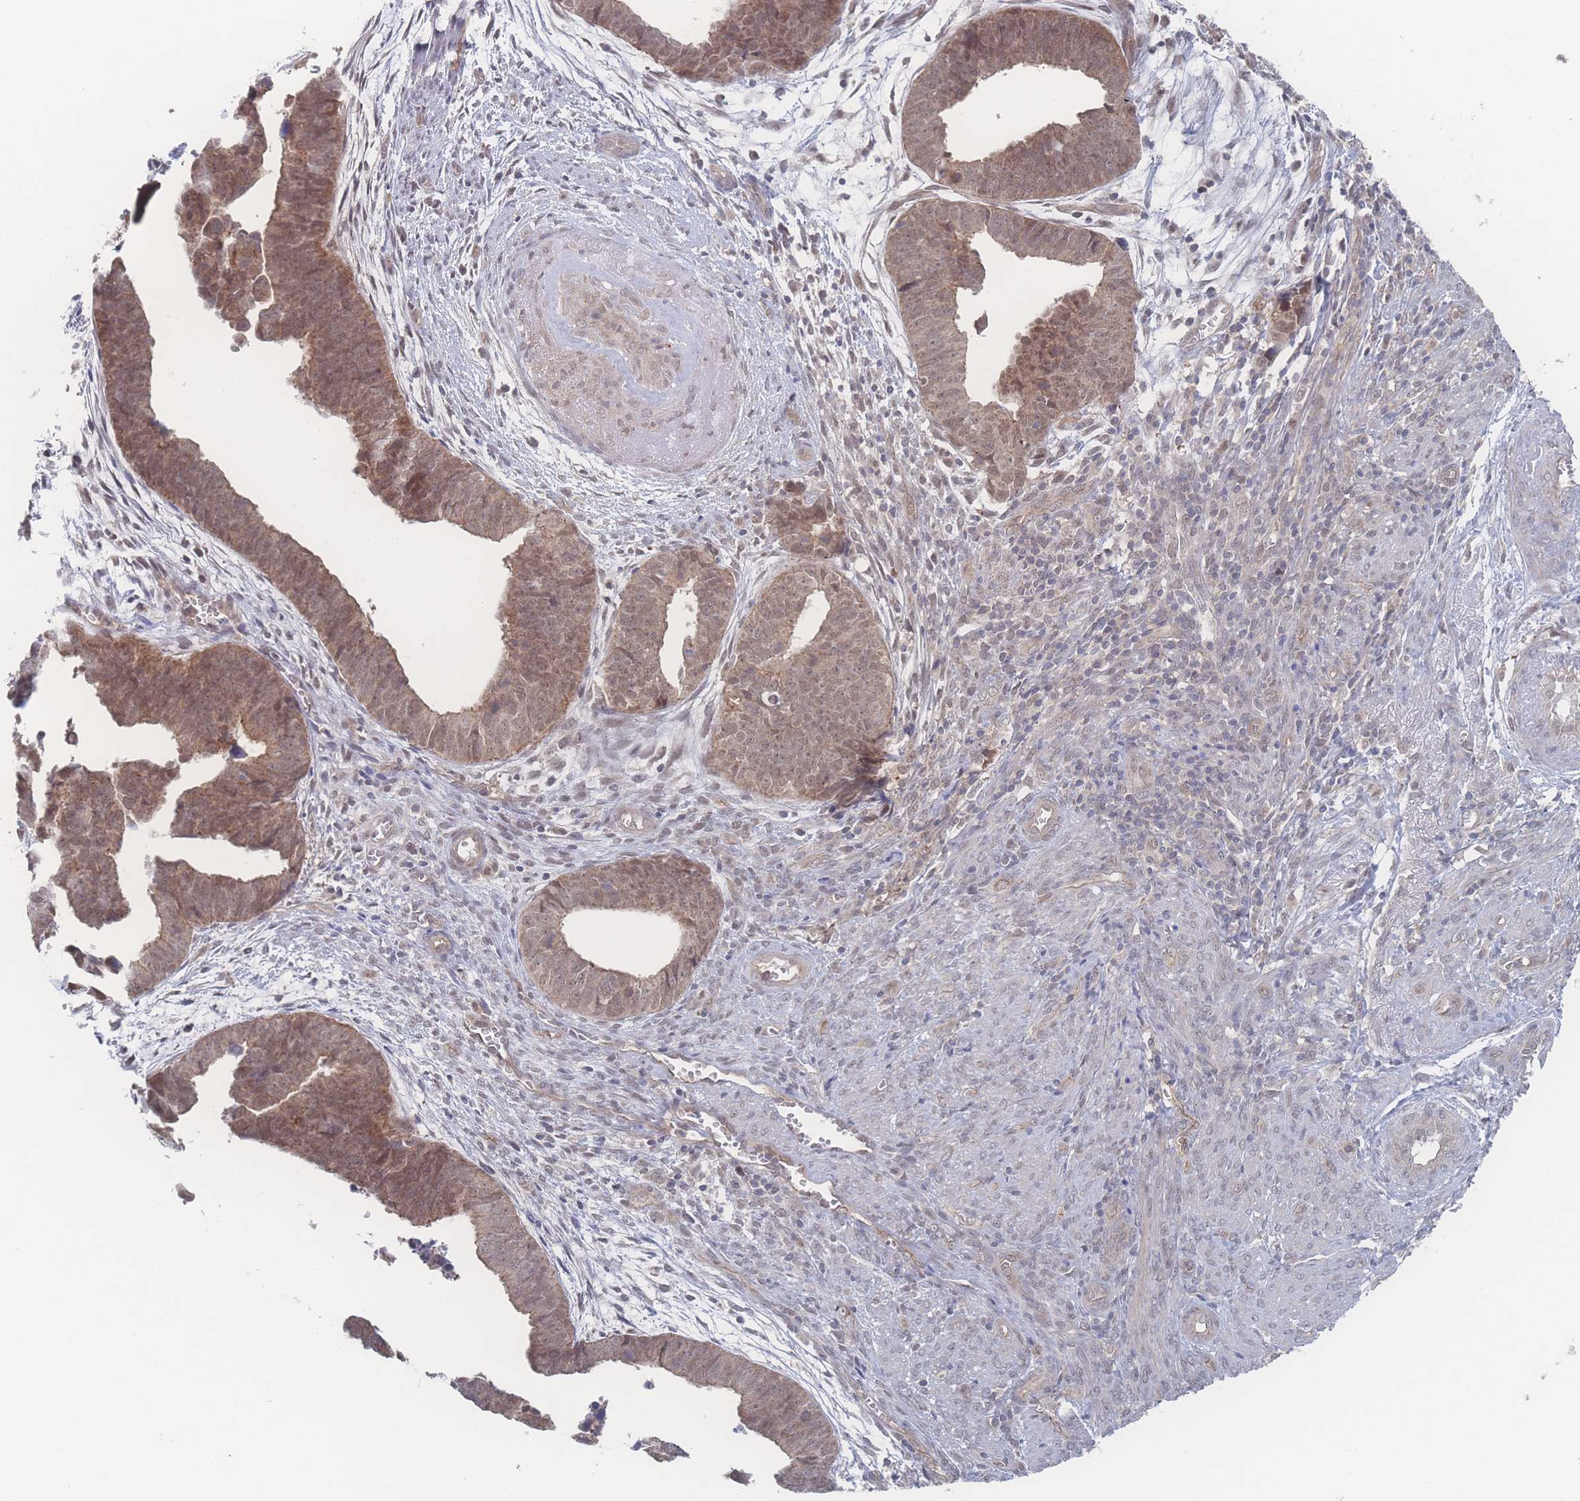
{"staining": {"intensity": "weak", "quantity": ">75%", "location": "cytoplasmic/membranous,nuclear"}, "tissue": "endometrial cancer", "cell_type": "Tumor cells", "image_type": "cancer", "snomed": [{"axis": "morphology", "description": "Adenocarcinoma, NOS"}, {"axis": "topography", "description": "Endometrium"}], "caption": "High-magnification brightfield microscopy of endometrial cancer (adenocarcinoma) stained with DAB (3,3'-diaminobenzidine) (brown) and counterstained with hematoxylin (blue). tumor cells exhibit weak cytoplasmic/membranous and nuclear expression is appreciated in about>75% of cells.", "gene": "NBEAL1", "patient": {"sex": "female", "age": 75}}